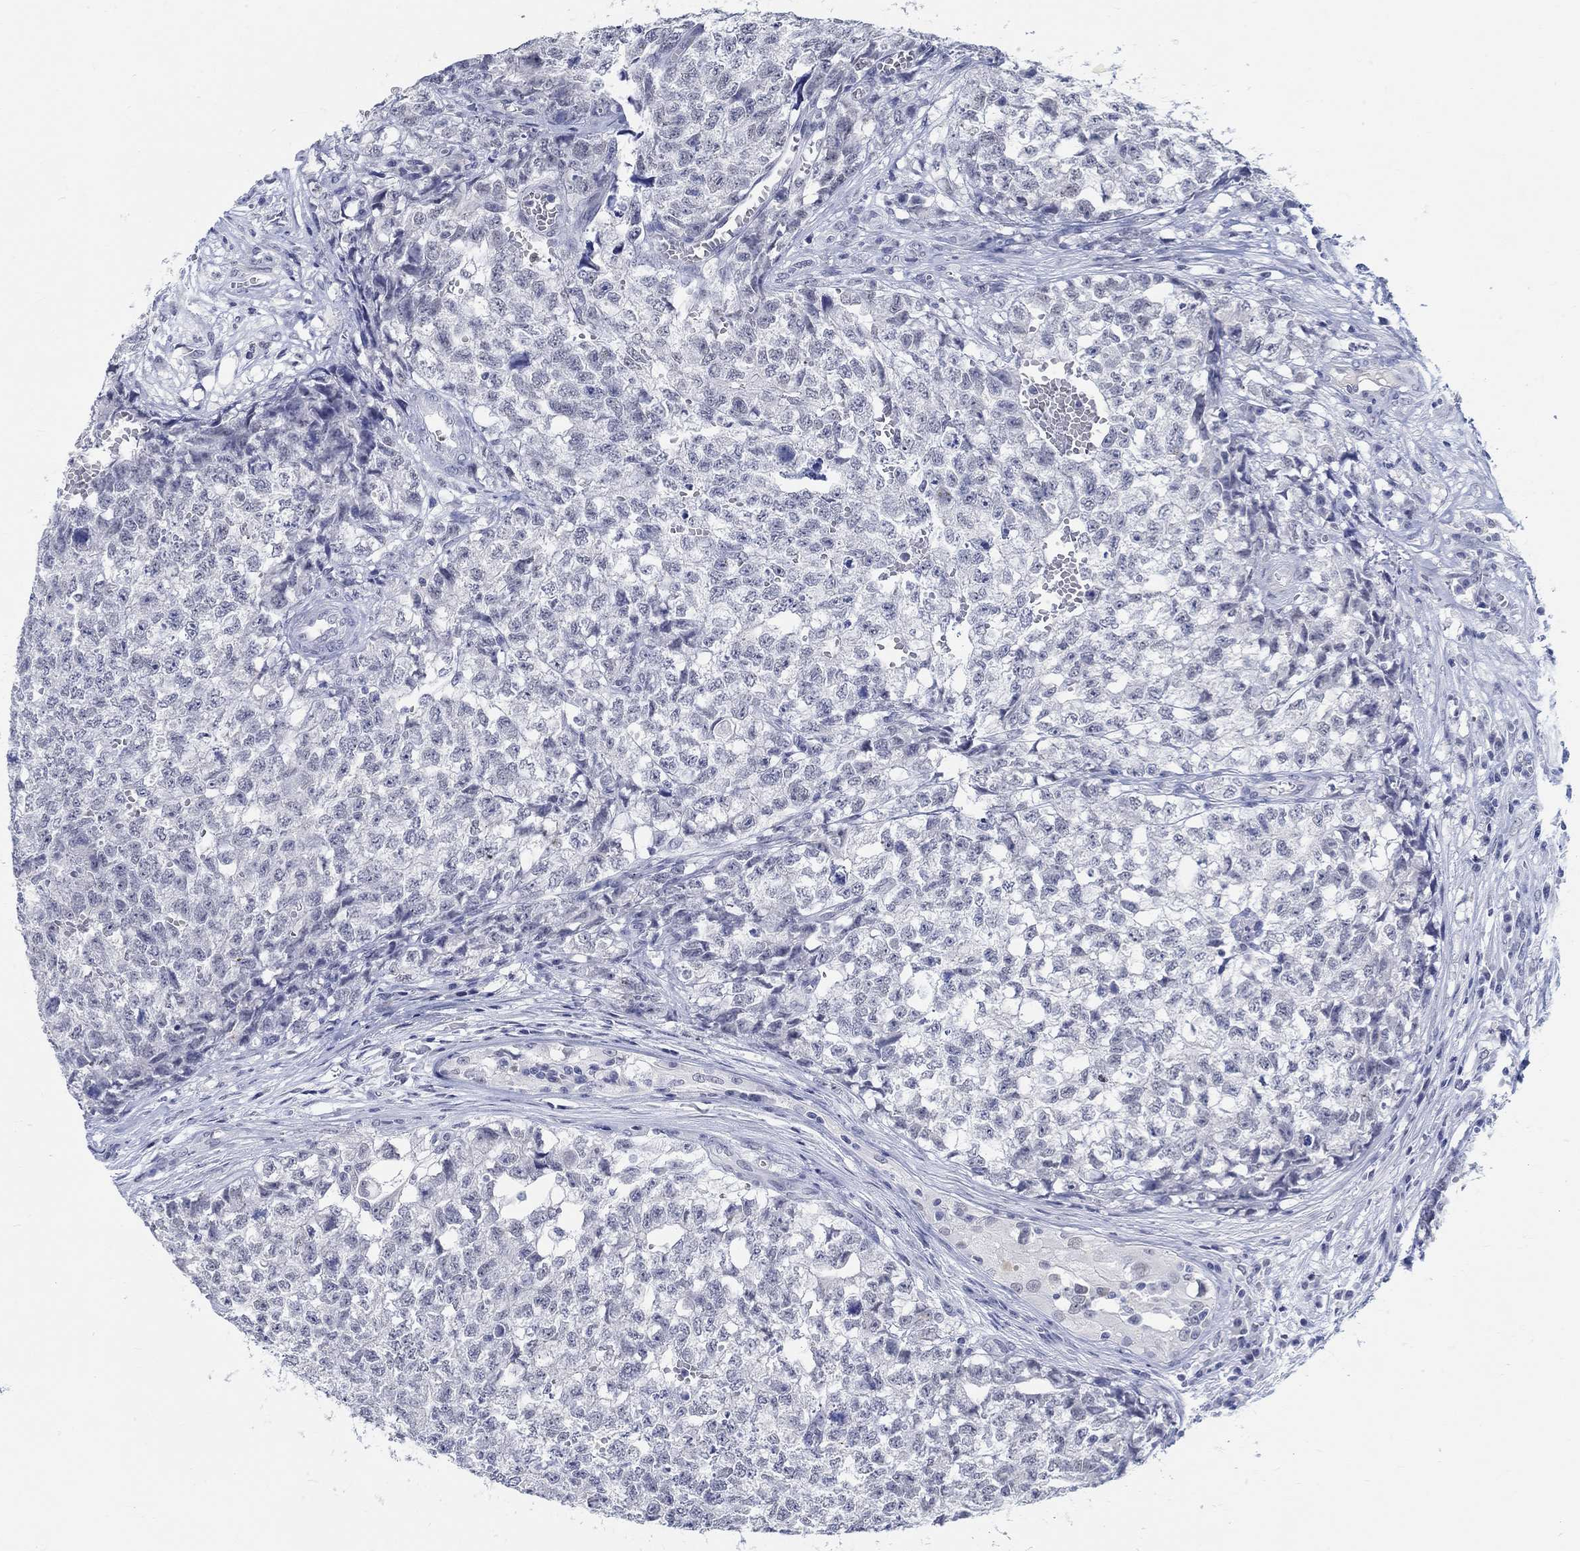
{"staining": {"intensity": "negative", "quantity": "none", "location": "none"}, "tissue": "testis cancer", "cell_type": "Tumor cells", "image_type": "cancer", "snomed": [{"axis": "morphology", "description": "Seminoma, NOS"}, {"axis": "morphology", "description": "Carcinoma, Embryonal, NOS"}, {"axis": "topography", "description": "Testis"}], "caption": "The immunohistochemistry histopathology image has no significant positivity in tumor cells of testis cancer tissue.", "gene": "ANKS1B", "patient": {"sex": "male", "age": 22}}